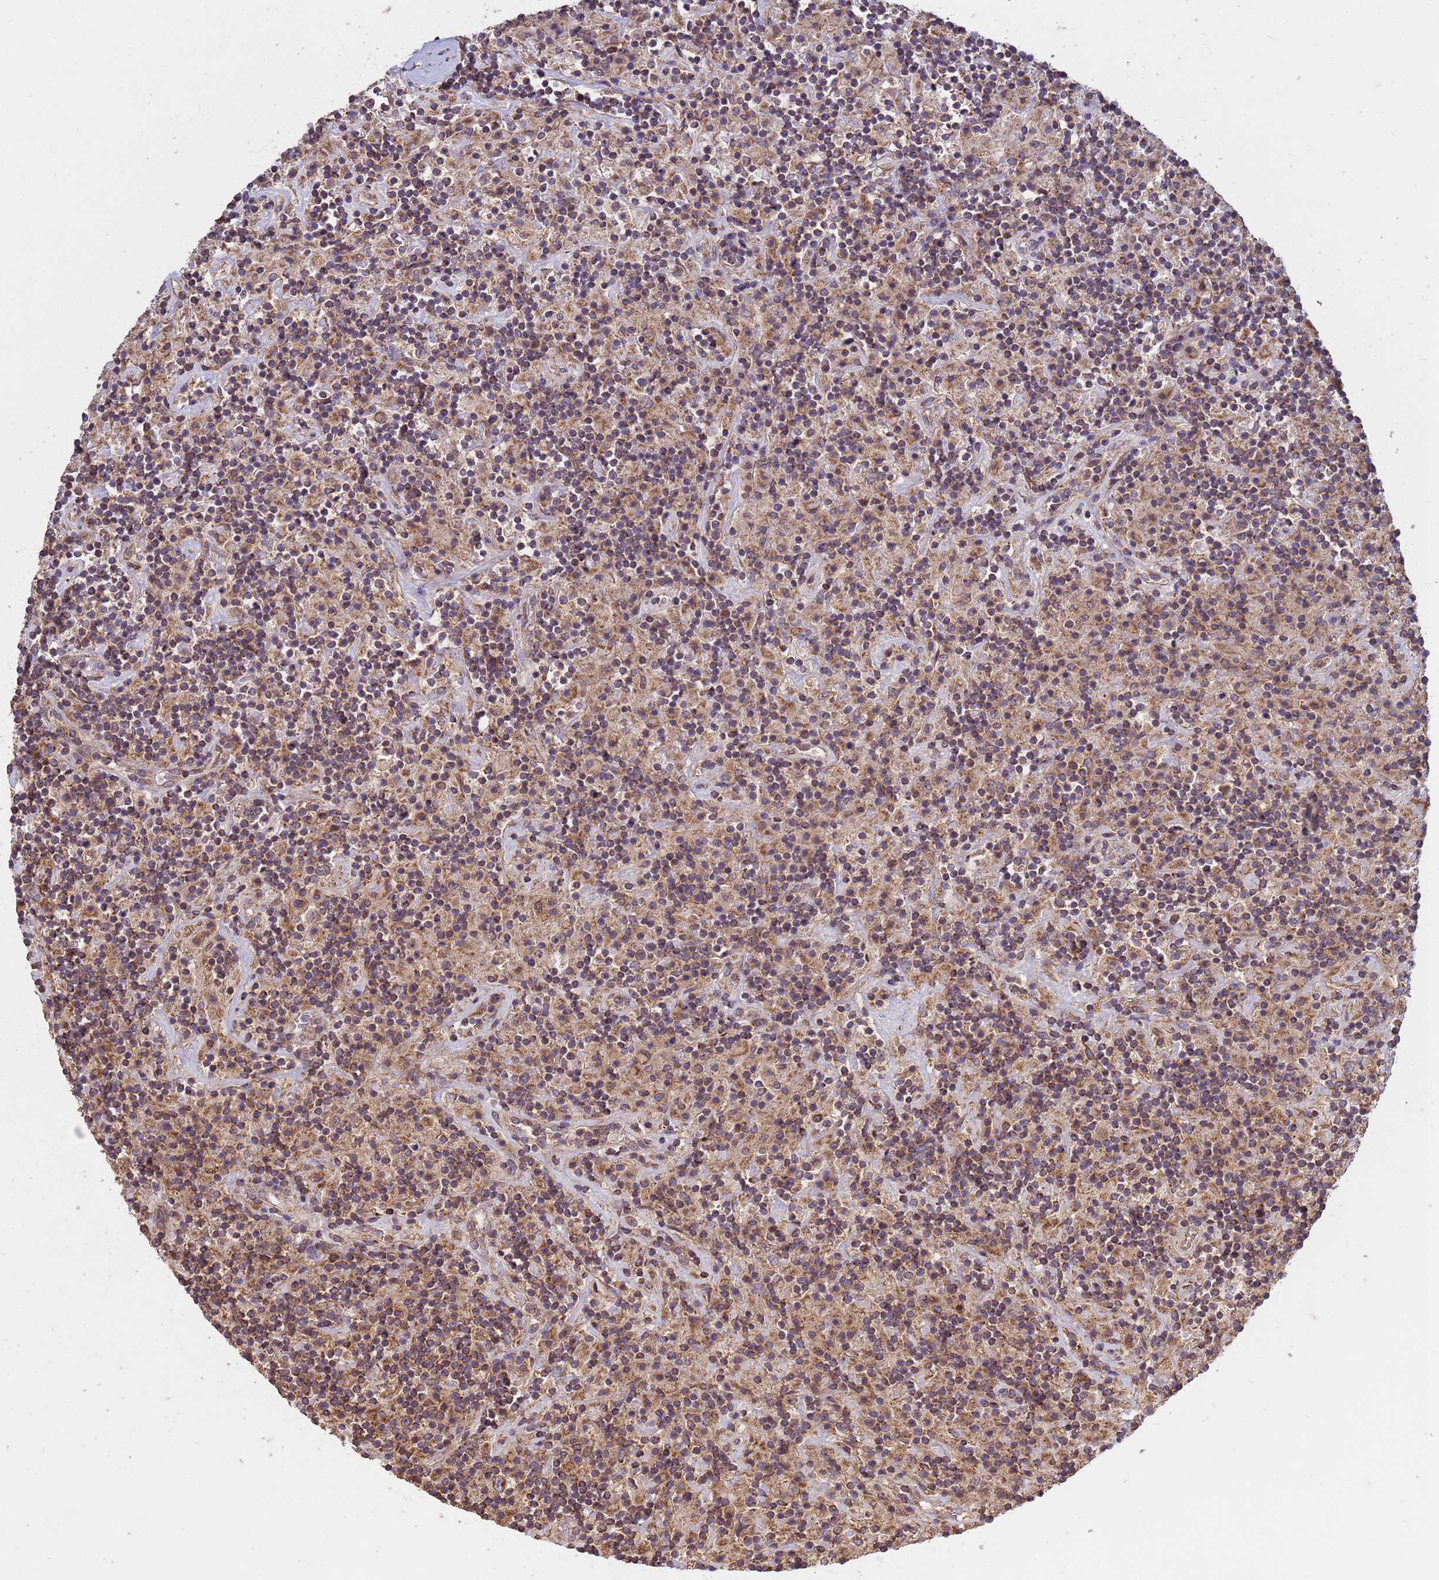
{"staining": {"intensity": "weak", "quantity": "25%-75%", "location": "cytoplasmic/membranous"}, "tissue": "lymphoma", "cell_type": "Tumor cells", "image_type": "cancer", "snomed": [{"axis": "morphology", "description": "Hodgkin's disease, NOS"}, {"axis": "topography", "description": "Lymph node"}], "caption": "Human Hodgkin's disease stained for a protein (brown) reveals weak cytoplasmic/membranous positive expression in about 25%-75% of tumor cells.", "gene": "P2RX7", "patient": {"sex": "male", "age": 70}}